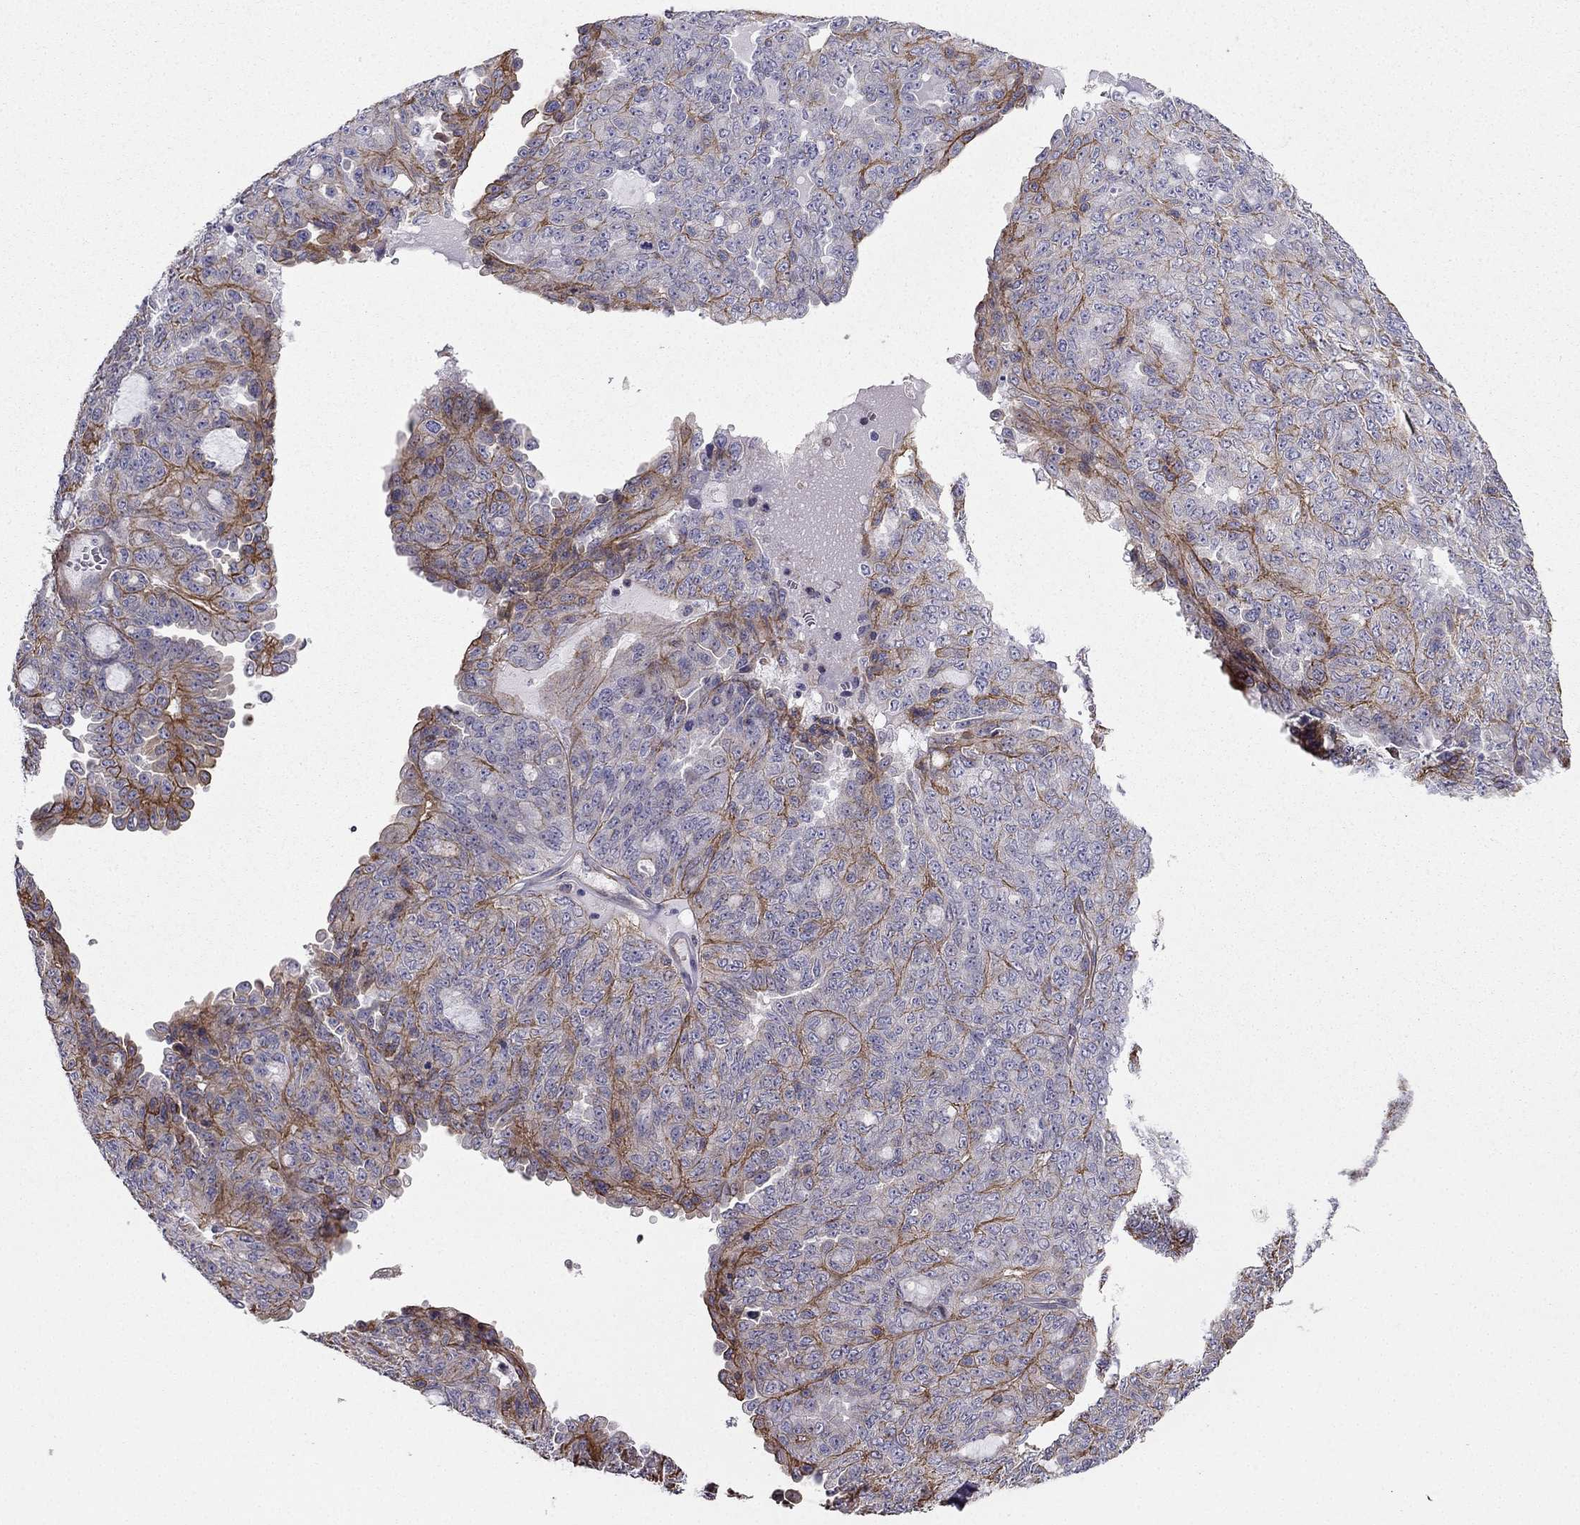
{"staining": {"intensity": "strong", "quantity": "<25%", "location": "cytoplasmic/membranous"}, "tissue": "ovarian cancer", "cell_type": "Tumor cells", "image_type": "cancer", "snomed": [{"axis": "morphology", "description": "Cystadenocarcinoma, serous, NOS"}, {"axis": "topography", "description": "Ovary"}], "caption": "The immunohistochemical stain highlights strong cytoplasmic/membranous expression in tumor cells of ovarian cancer (serous cystadenocarcinoma) tissue. The protein is stained brown, and the nuclei are stained in blue (DAB IHC with brightfield microscopy, high magnification).", "gene": "ENOX1", "patient": {"sex": "female", "age": 71}}